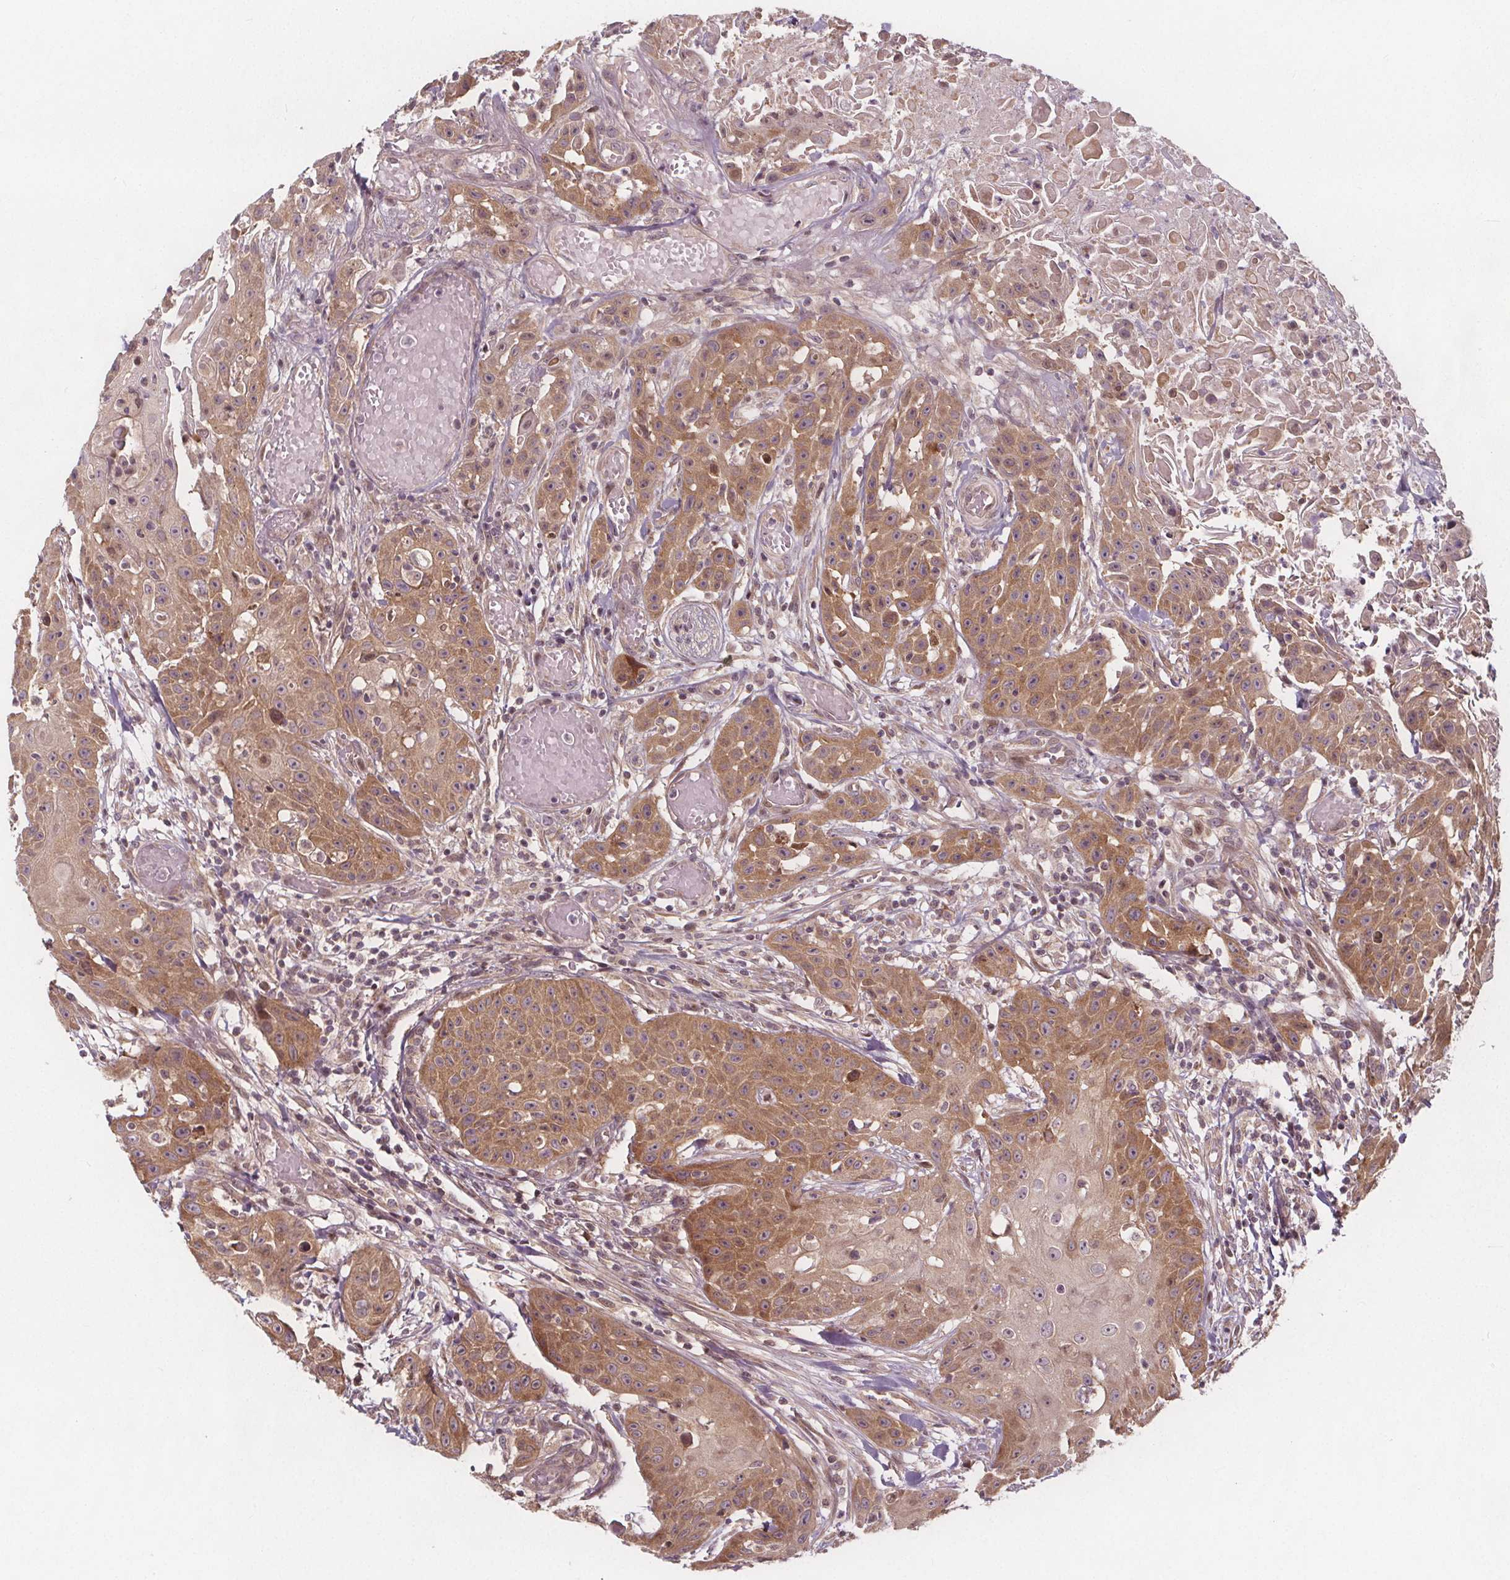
{"staining": {"intensity": "moderate", "quantity": ">75%", "location": "cytoplasmic/membranous"}, "tissue": "head and neck cancer", "cell_type": "Tumor cells", "image_type": "cancer", "snomed": [{"axis": "morphology", "description": "Squamous cell carcinoma, NOS"}, {"axis": "topography", "description": "Oral tissue"}, {"axis": "topography", "description": "Head-Neck"}], "caption": "Protein staining of head and neck squamous cell carcinoma tissue reveals moderate cytoplasmic/membranous positivity in about >75% of tumor cells. The protein is shown in brown color, while the nuclei are stained blue.", "gene": "AKT1S1", "patient": {"sex": "female", "age": 55}}